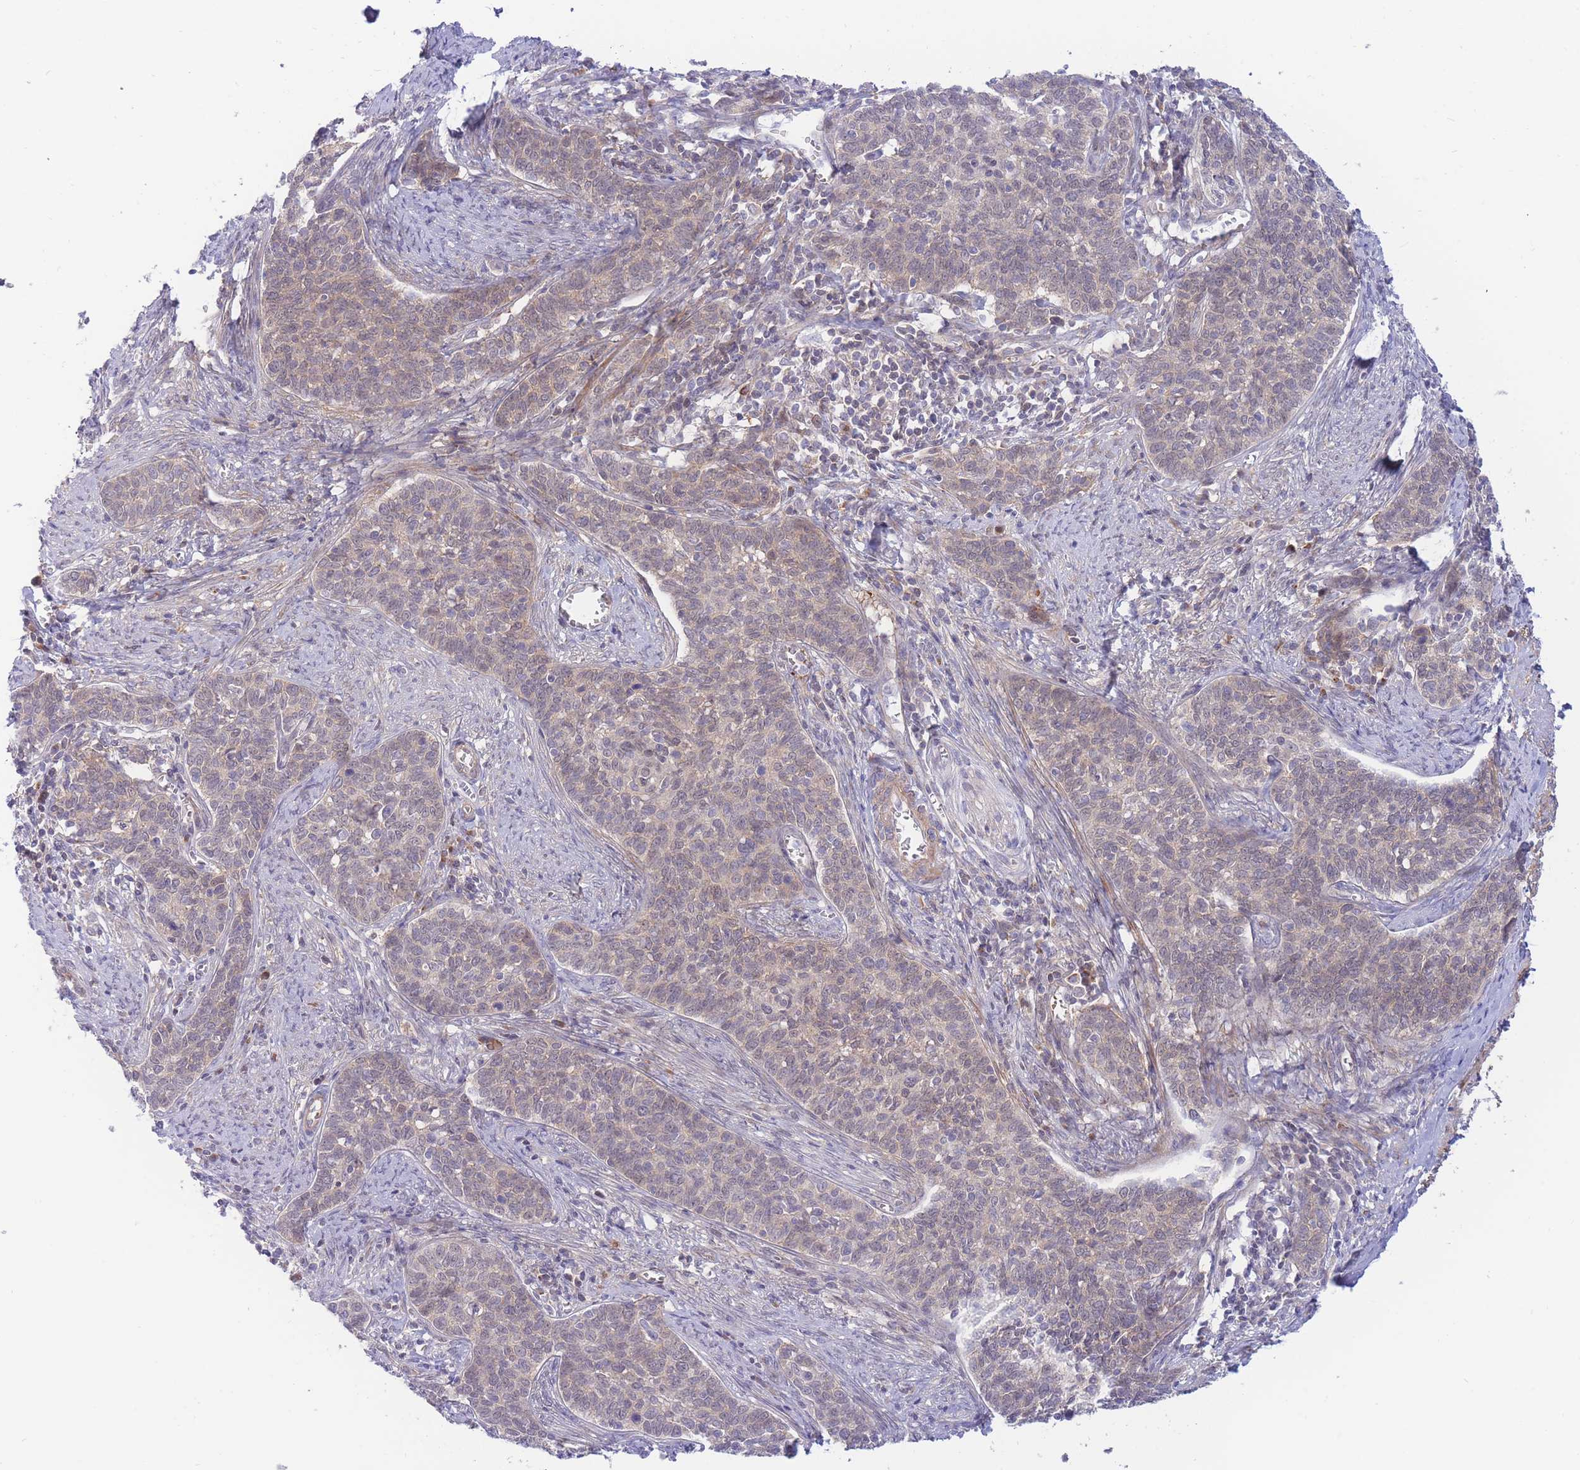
{"staining": {"intensity": "negative", "quantity": "none", "location": "none"}, "tissue": "cervical cancer", "cell_type": "Tumor cells", "image_type": "cancer", "snomed": [{"axis": "morphology", "description": "Squamous cell carcinoma, NOS"}, {"axis": "topography", "description": "Cervix"}], "caption": "Tumor cells show no significant staining in cervical cancer.", "gene": "APOL4", "patient": {"sex": "female", "age": 39}}